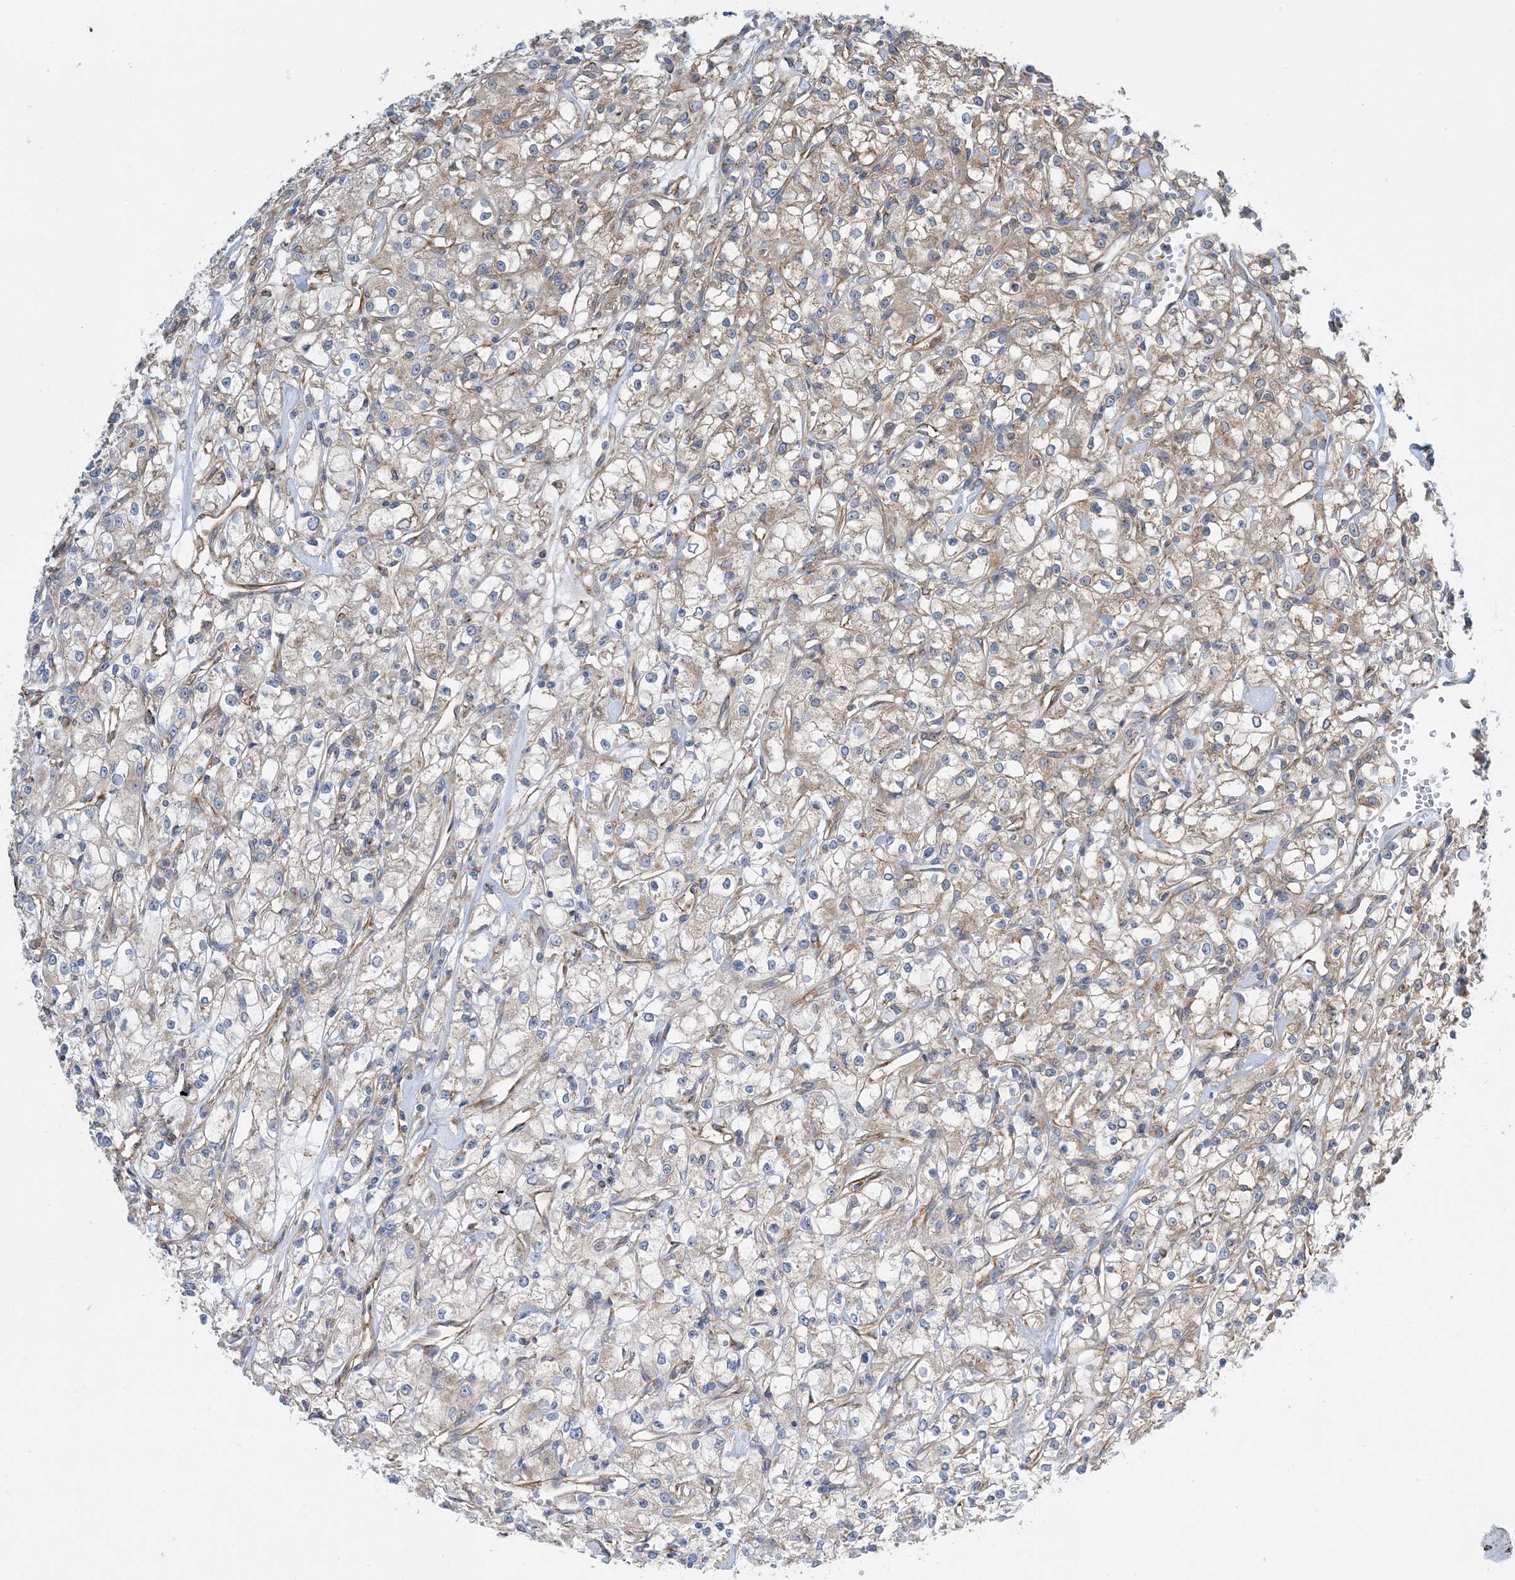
{"staining": {"intensity": "weak", "quantity": "25%-75%", "location": "cytoplasmic/membranous"}, "tissue": "renal cancer", "cell_type": "Tumor cells", "image_type": "cancer", "snomed": [{"axis": "morphology", "description": "Adenocarcinoma, NOS"}, {"axis": "topography", "description": "Kidney"}], "caption": "Tumor cells exhibit low levels of weak cytoplasmic/membranous staining in approximately 25%-75% of cells in renal cancer. (IHC, brightfield microscopy, high magnification).", "gene": "SIDT1", "patient": {"sex": "female", "age": 59}}